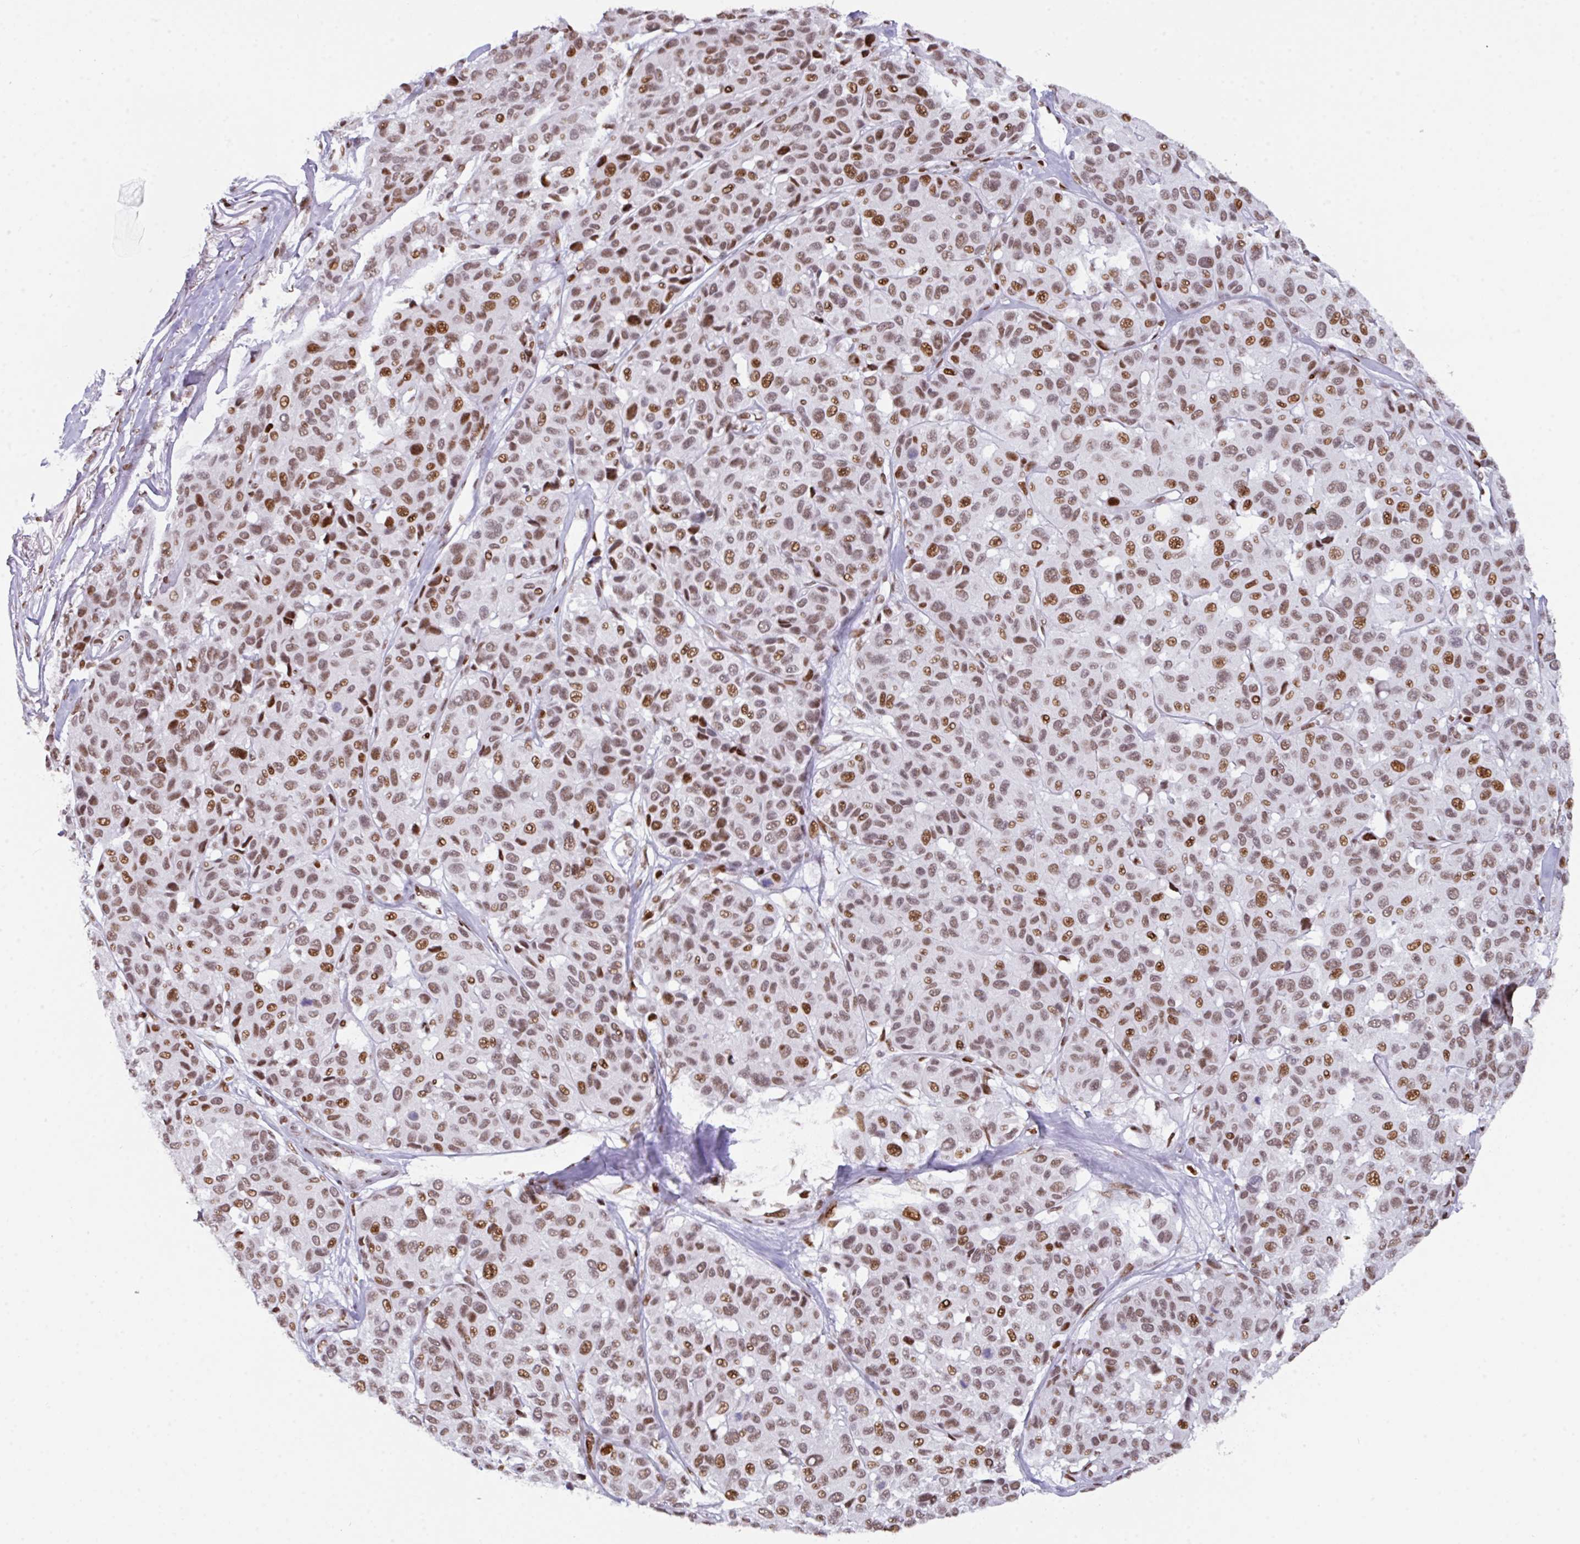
{"staining": {"intensity": "moderate", "quantity": ">75%", "location": "nuclear"}, "tissue": "melanoma", "cell_type": "Tumor cells", "image_type": "cancer", "snomed": [{"axis": "morphology", "description": "Malignant melanoma, NOS"}, {"axis": "topography", "description": "Skin"}], "caption": "Human melanoma stained with a brown dye exhibits moderate nuclear positive staining in about >75% of tumor cells.", "gene": "CLP1", "patient": {"sex": "female", "age": 66}}